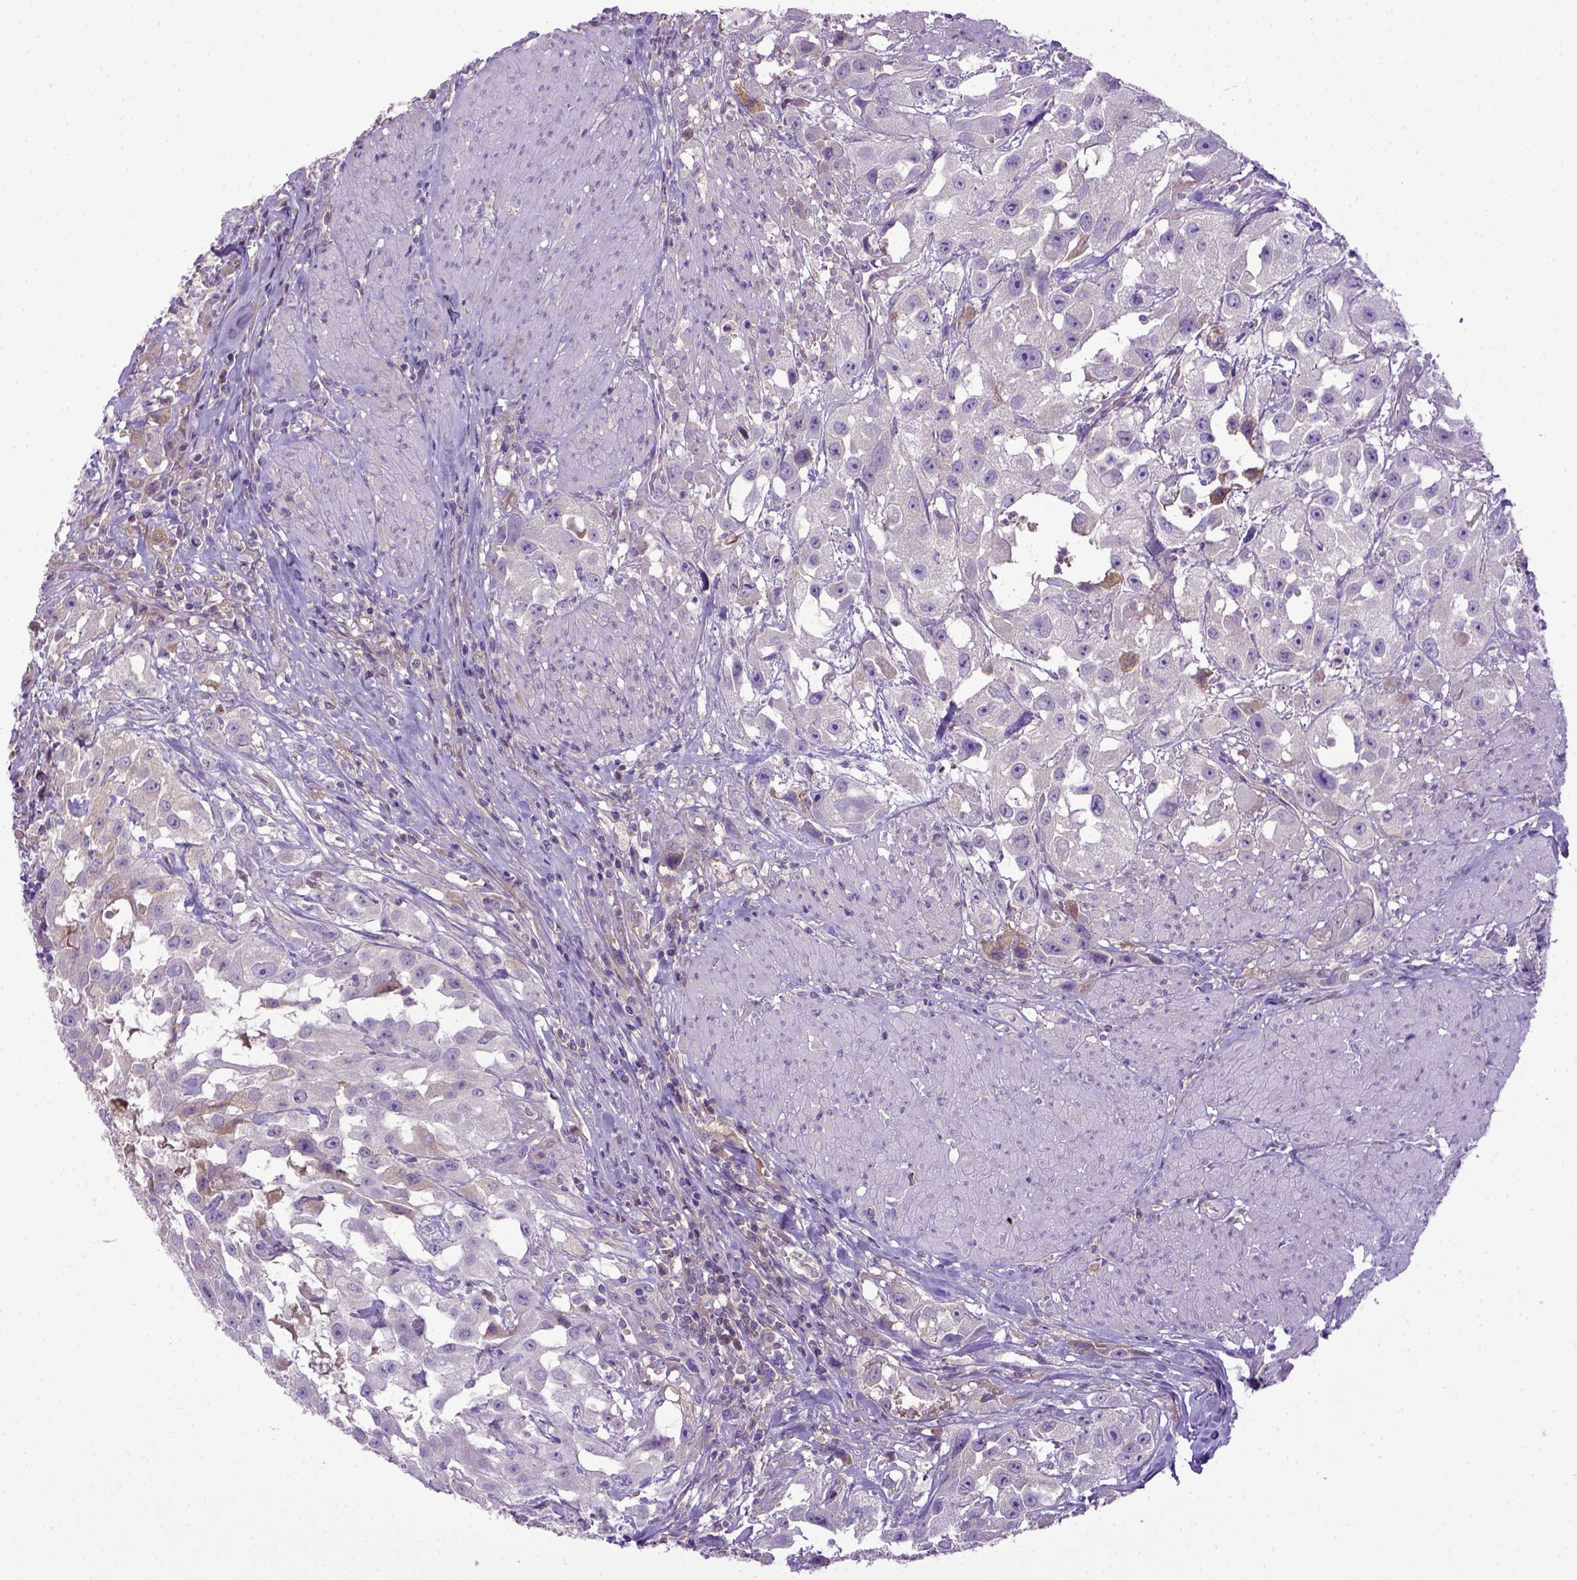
{"staining": {"intensity": "negative", "quantity": "none", "location": "none"}, "tissue": "urothelial cancer", "cell_type": "Tumor cells", "image_type": "cancer", "snomed": [{"axis": "morphology", "description": "Urothelial carcinoma, High grade"}, {"axis": "topography", "description": "Urinary bladder"}], "caption": "This is an immunohistochemistry image of human urothelial cancer. There is no staining in tumor cells.", "gene": "ITIH4", "patient": {"sex": "male", "age": 79}}